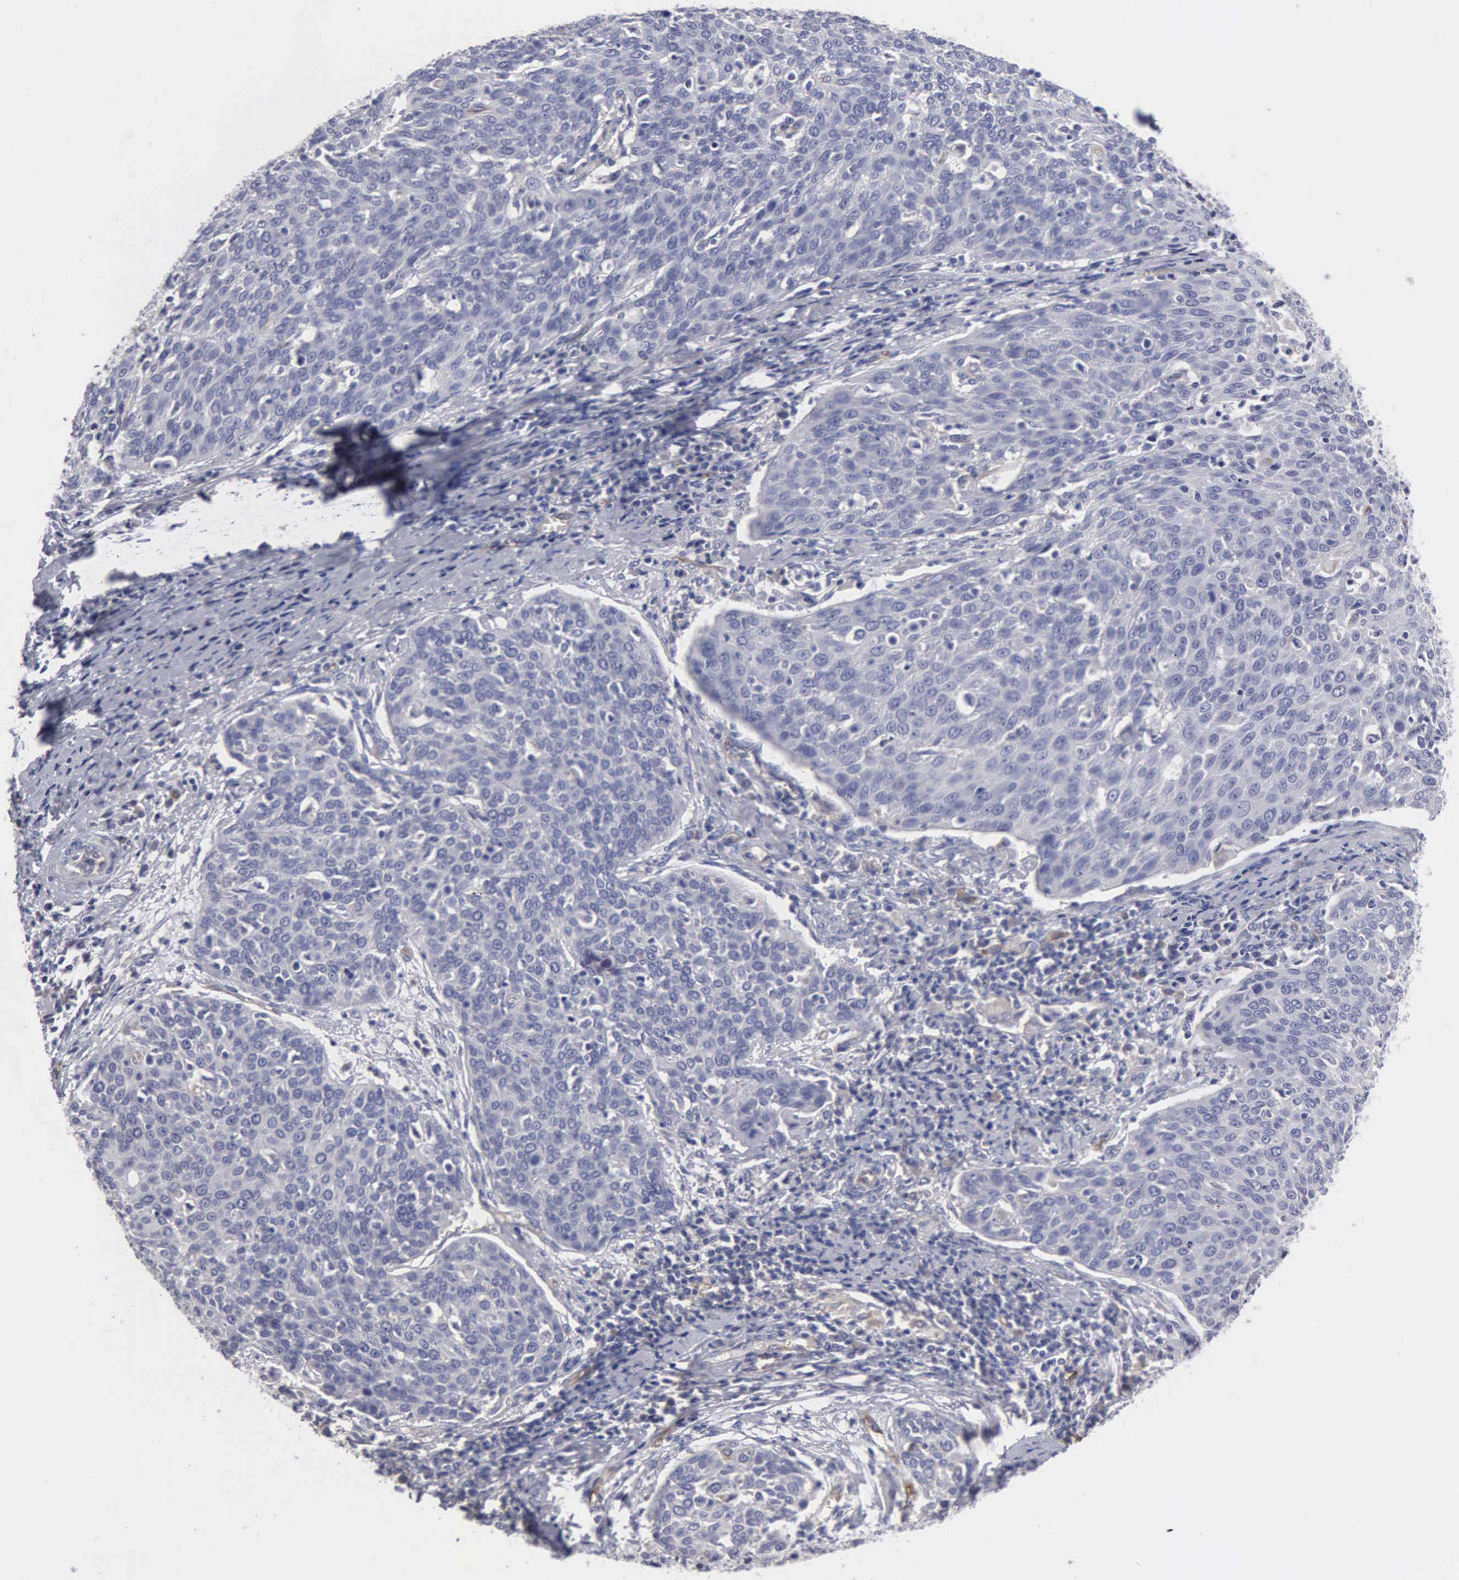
{"staining": {"intensity": "negative", "quantity": "none", "location": "none"}, "tissue": "cervical cancer", "cell_type": "Tumor cells", "image_type": "cancer", "snomed": [{"axis": "morphology", "description": "Squamous cell carcinoma, NOS"}, {"axis": "topography", "description": "Cervix"}], "caption": "This is an IHC image of human cervical cancer. There is no expression in tumor cells.", "gene": "RDX", "patient": {"sex": "female", "age": 38}}